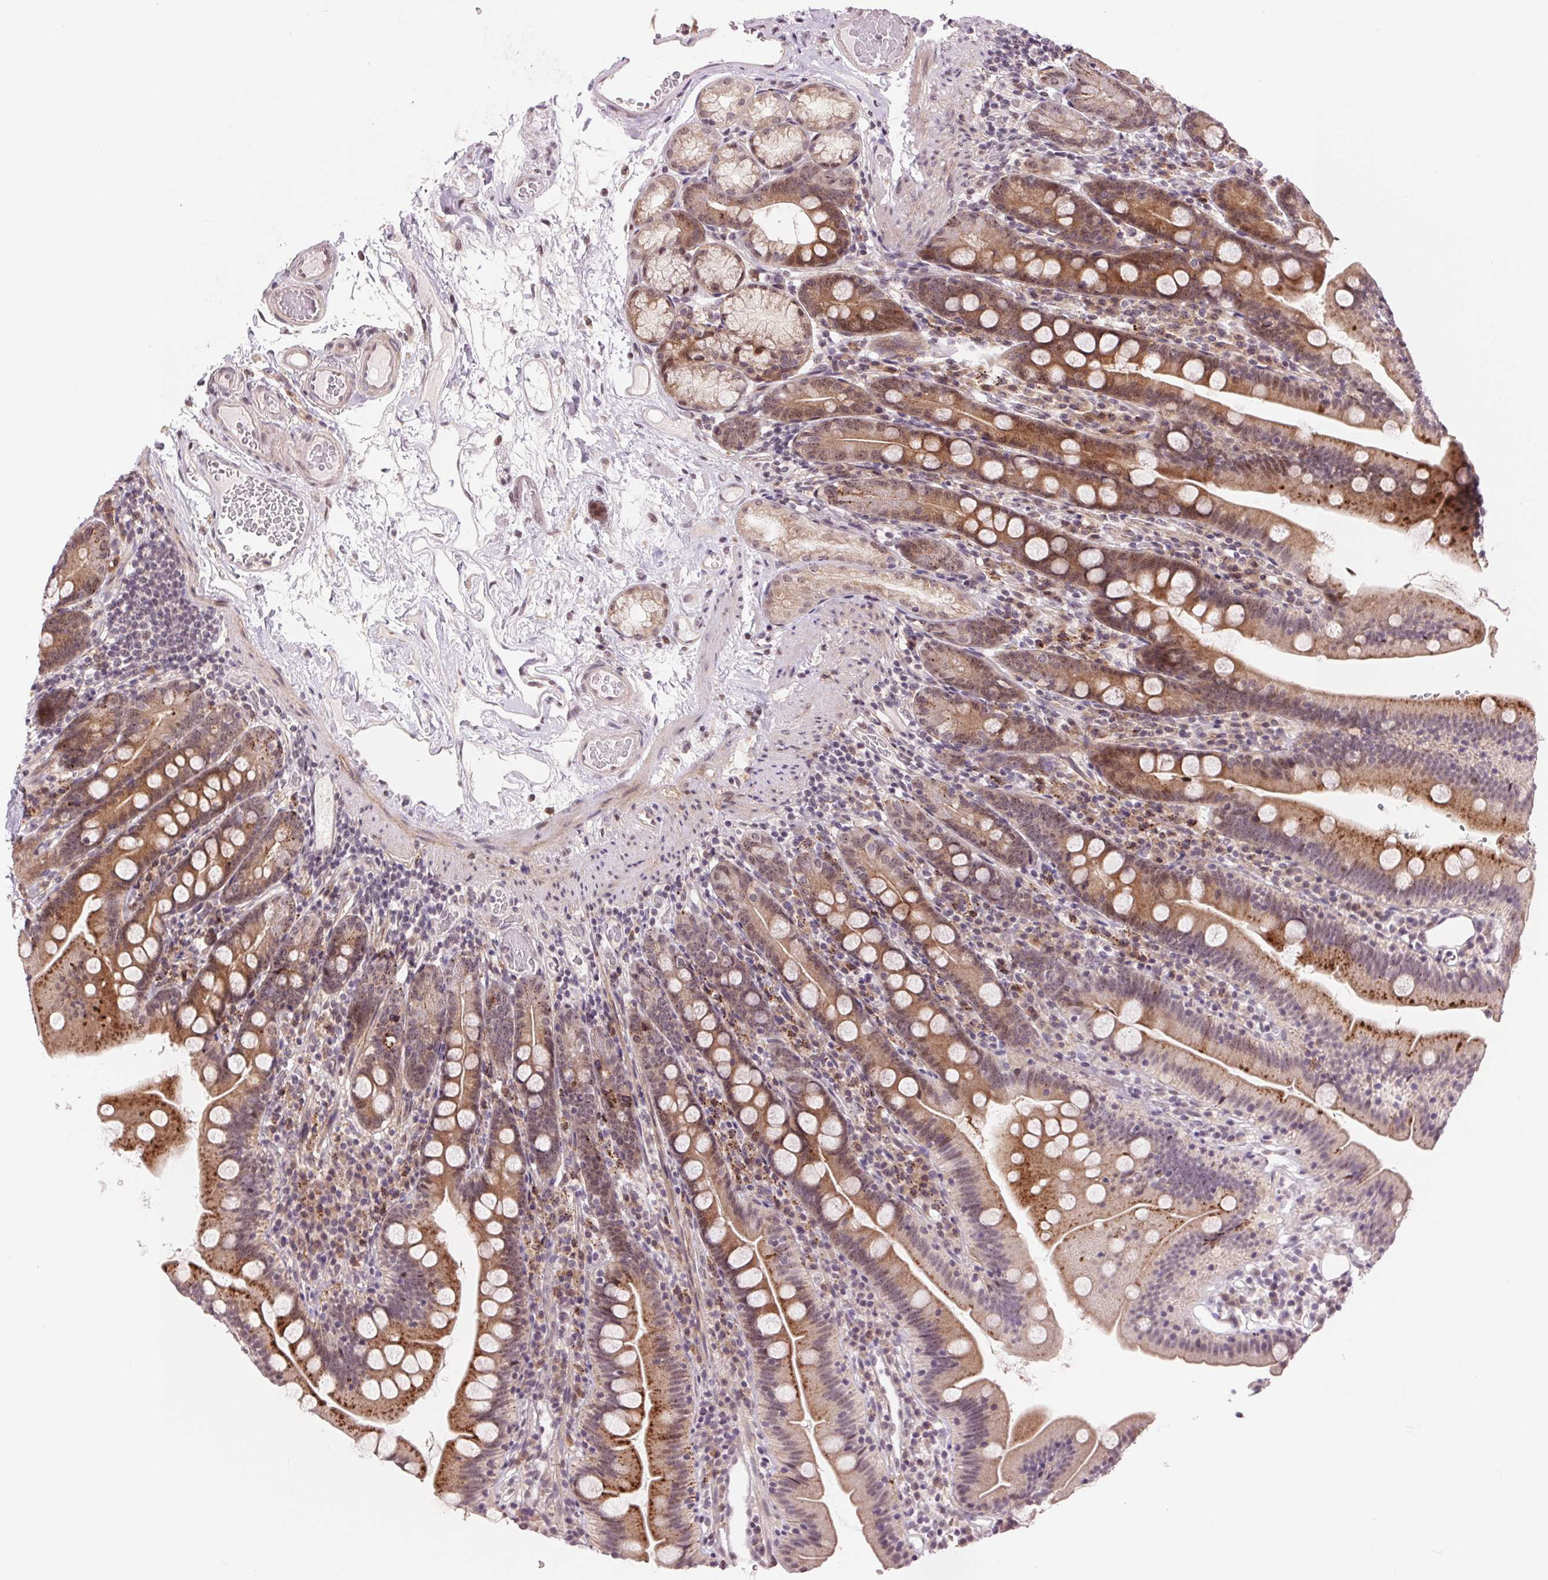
{"staining": {"intensity": "strong", "quantity": ">75%", "location": "cytoplasmic/membranous"}, "tissue": "duodenum", "cell_type": "Glandular cells", "image_type": "normal", "snomed": [{"axis": "morphology", "description": "Normal tissue, NOS"}, {"axis": "topography", "description": "Duodenum"}], "caption": "Immunohistochemistry (IHC) image of unremarkable human duodenum stained for a protein (brown), which demonstrates high levels of strong cytoplasmic/membranous positivity in about >75% of glandular cells.", "gene": "CHMP4B", "patient": {"sex": "female", "age": 67}}